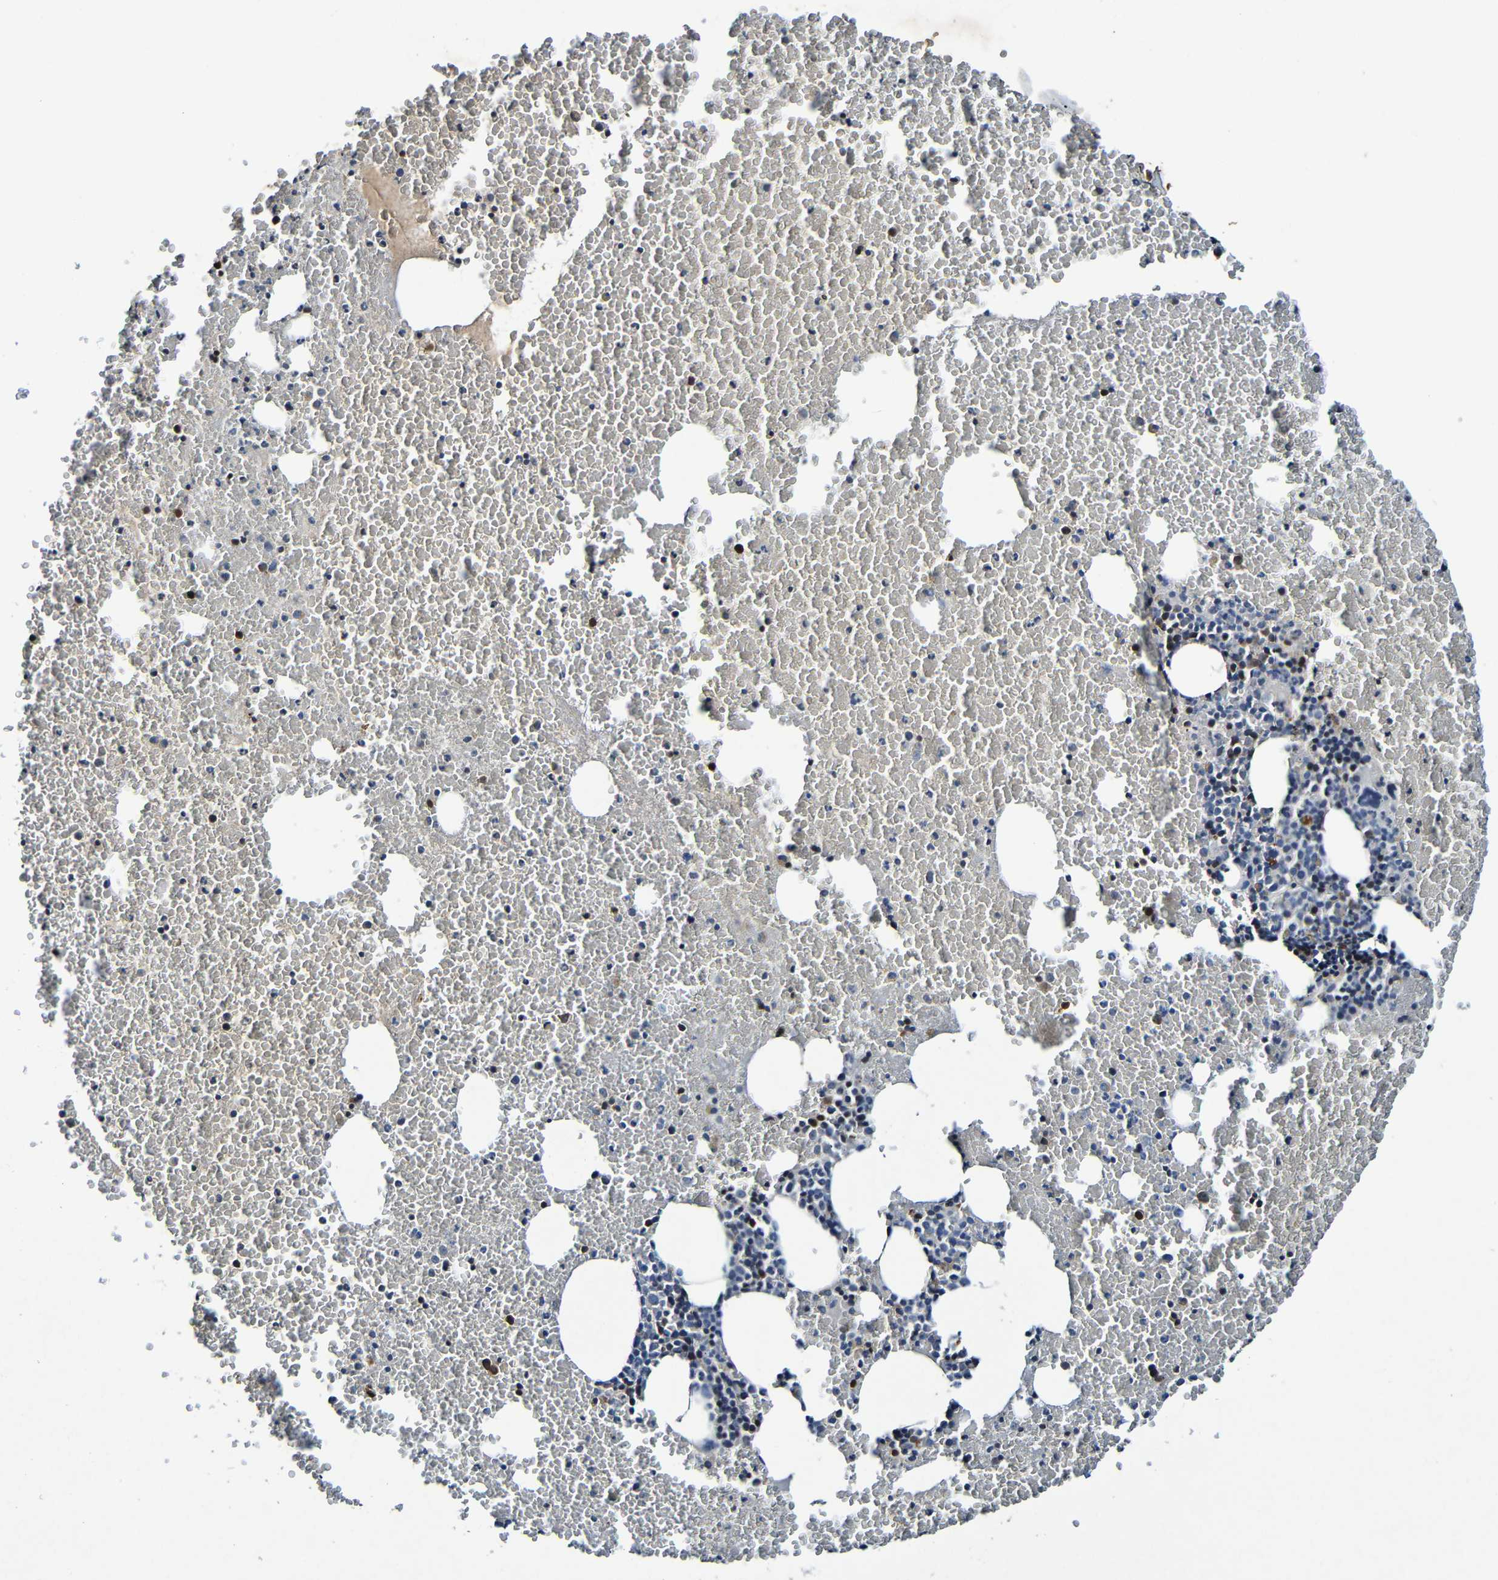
{"staining": {"intensity": "strong", "quantity": "<25%", "location": "cytoplasmic/membranous"}, "tissue": "bone marrow", "cell_type": "Hematopoietic cells", "image_type": "normal", "snomed": [{"axis": "morphology", "description": "Normal tissue, NOS"}, {"axis": "morphology", "description": "Inflammation, NOS"}, {"axis": "topography", "description": "Bone marrow"}], "caption": "This photomicrograph shows IHC staining of normal human bone marrow, with medium strong cytoplasmic/membranous positivity in approximately <25% of hematopoietic cells.", "gene": "LRRC70", "patient": {"sex": "male", "age": 47}}